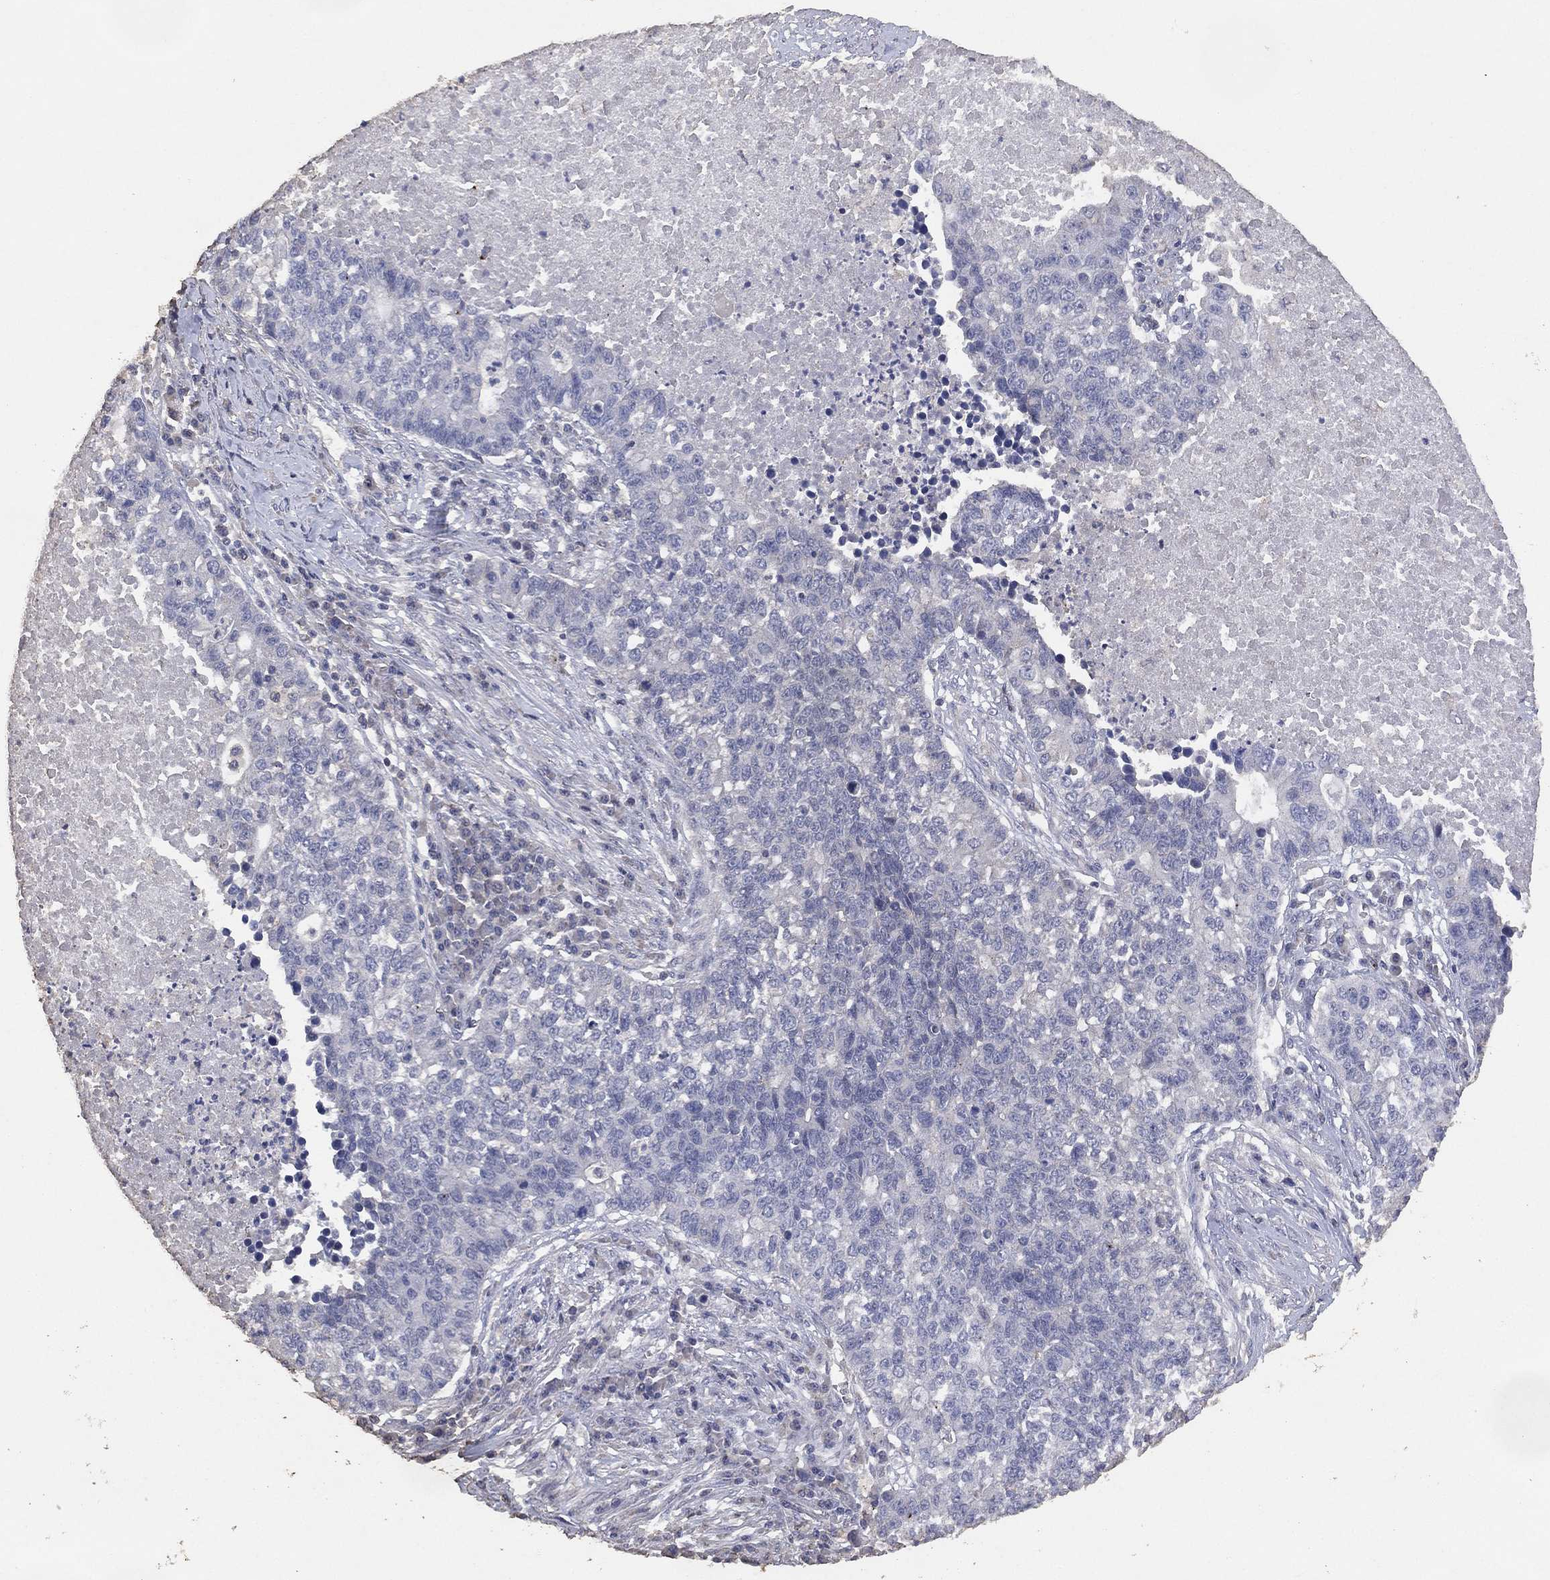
{"staining": {"intensity": "negative", "quantity": "none", "location": "none"}, "tissue": "lung cancer", "cell_type": "Tumor cells", "image_type": "cancer", "snomed": [{"axis": "morphology", "description": "Adenocarcinoma, NOS"}, {"axis": "topography", "description": "Lung"}], "caption": "Immunohistochemistry micrograph of neoplastic tissue: adenocarcinoma (lung) stained with DAB (3,3'-diaminobenzidine) exhibits no significant protein positivity in tumor cells.", "gene": "ADPRHL1", "patient": {"sex": "male", "age": 57}}